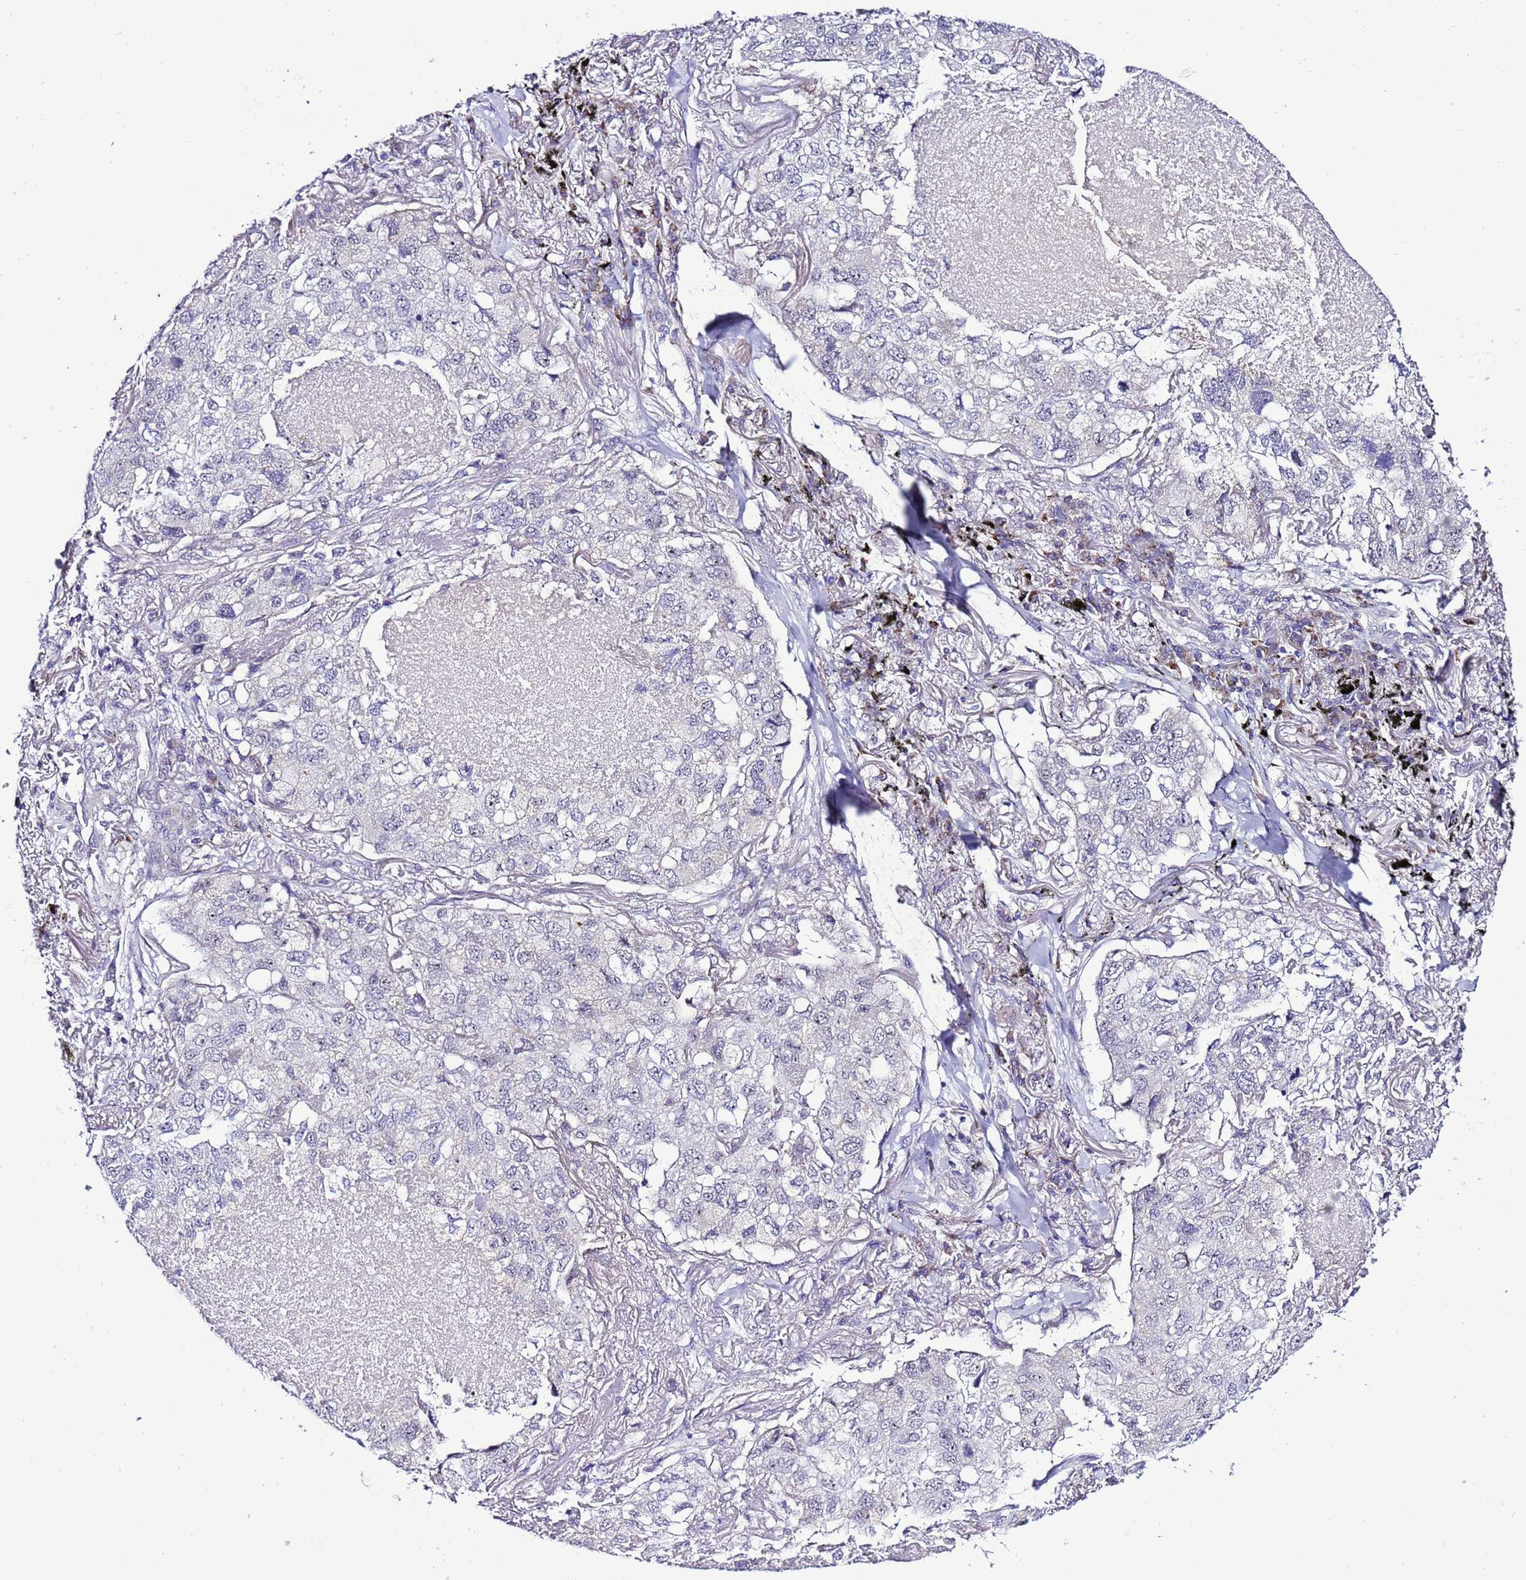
{"staining": {"intensity": "negative", "quantity": "none", "location": "none"}, "tissue": "lung cancer", "cell_type": "Tumor cells", "image_type": "cancer", "snomed": [{"axis": "morphology", "description": "Adenocarcinoma, NOS"}, {"axis": "topography", "description": "Lung"}], "caption": "Human adenocarcinoma (lung) stained for a protein using immunohistochemistry demonstrates no positivity in tumor cells.", "gene": "DPH6", "patient": {"sex": "male", "age": 65}}